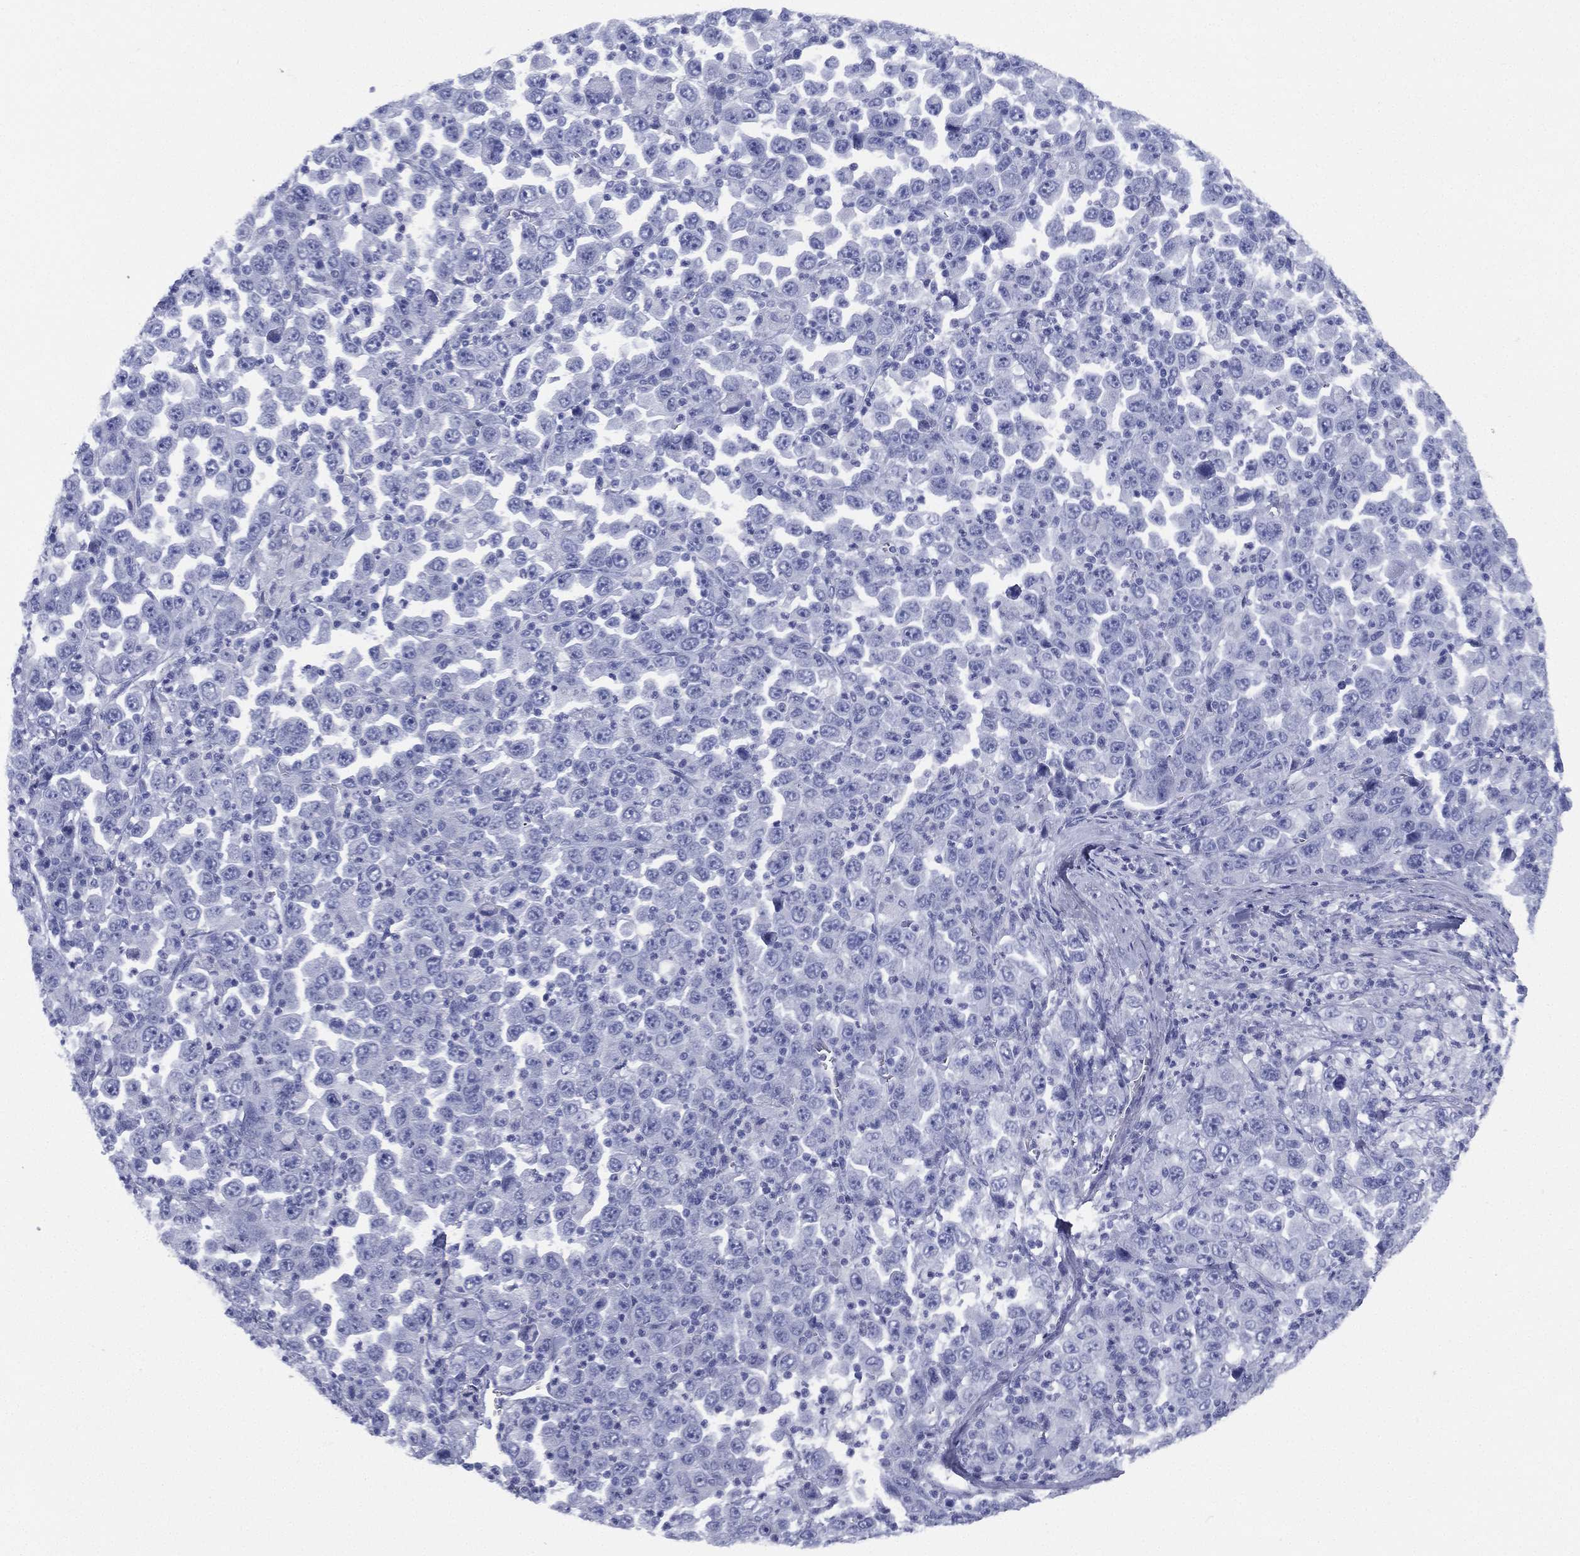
{"staining": {"intensity": "negative", "quantity": "none", "location": "none"}, "tissue": "stomach cancer", "cell_type": "Tumor cells", "image_type": "cancer", "snomed": [{"axis": "morphology", "description": "Normal tissue, NOS"}, {"axis": "morphology", "description": "Adenocarcinoma, NOS"}, {"axis": "topography", "description": "Stomach, upper"}, {"axis": "topography", "description": "Stomach"}], "caption": "This is an immunohistochemistry (IHC) histopathology image of human stomach cancer (adenocarcinoma). There is no staining in tumor cells.", "gene": "RSPH4A", "patient": {"sex": "male", "age": 59}}